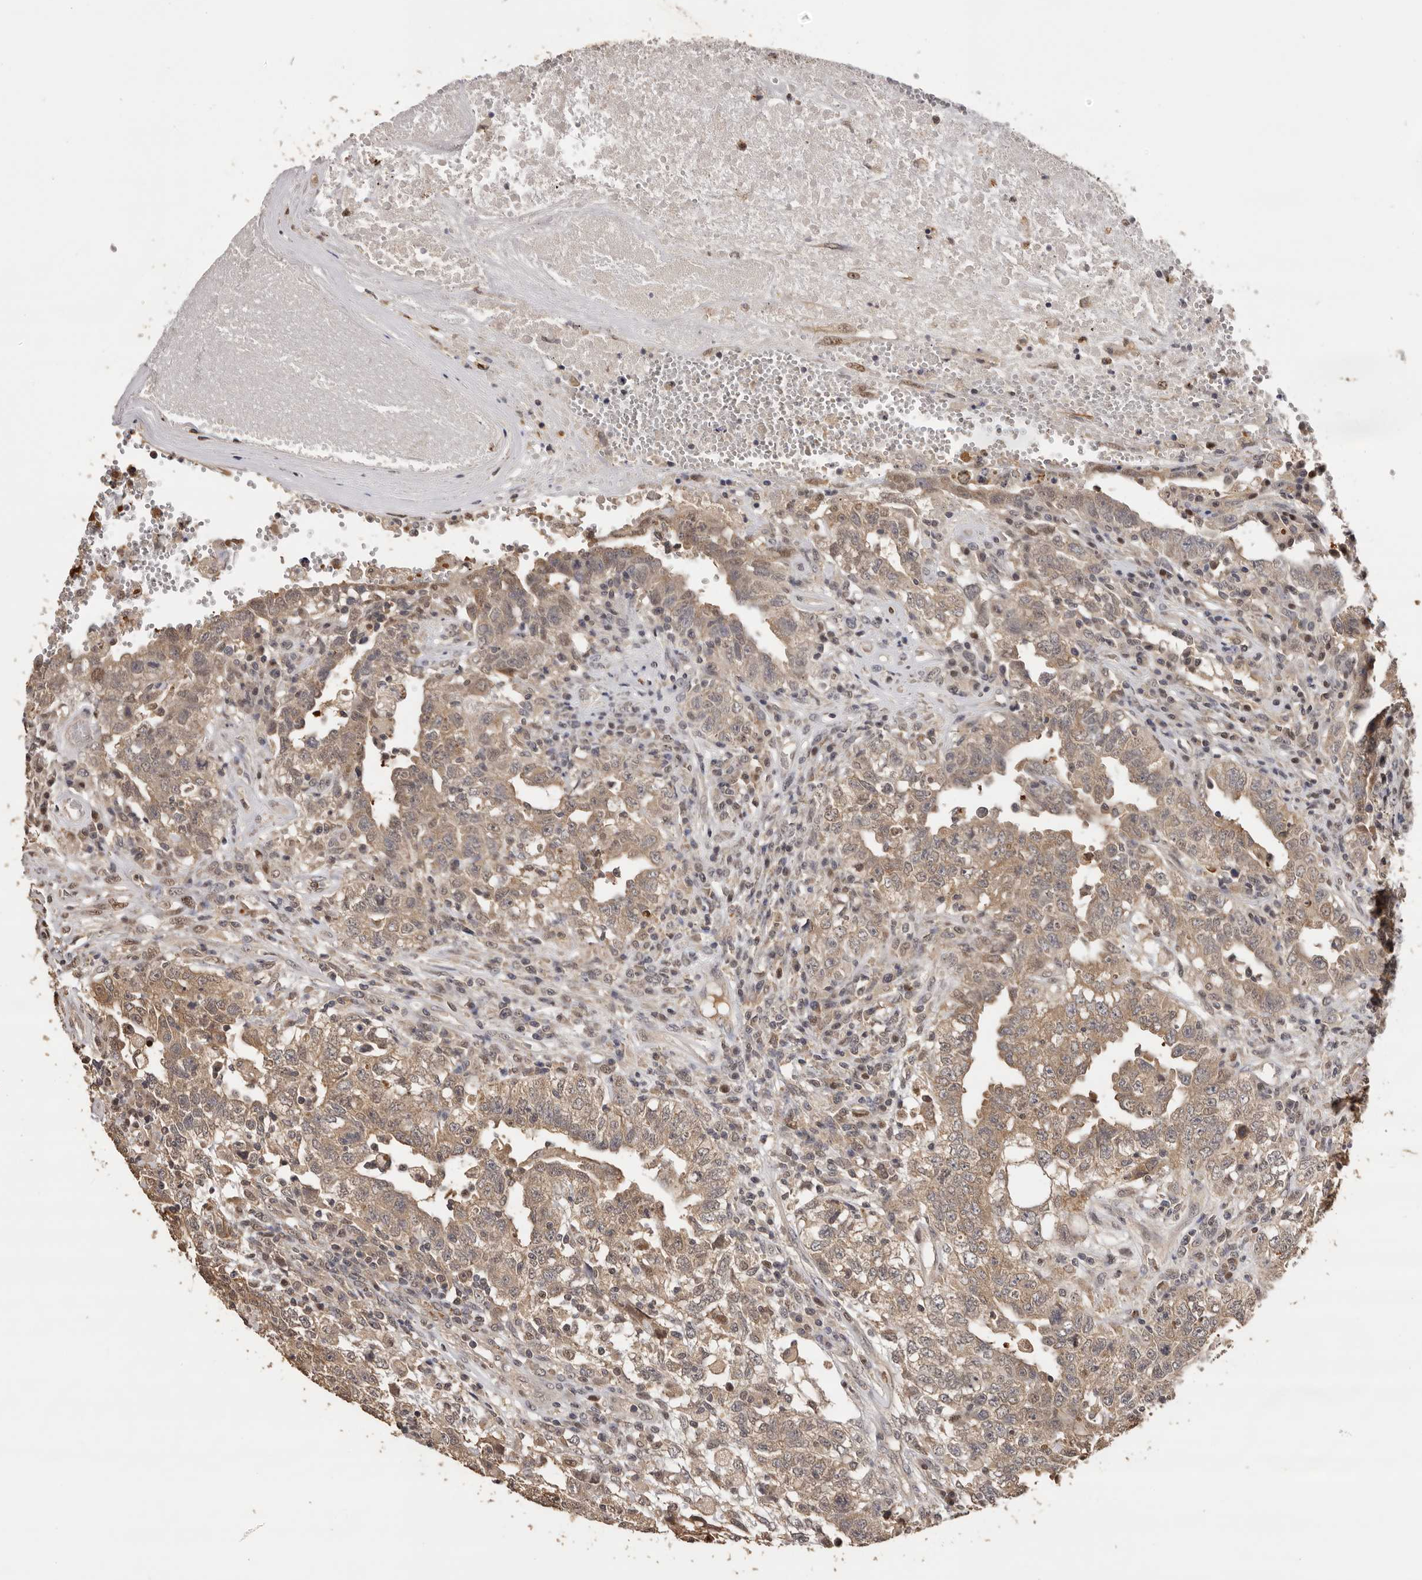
{"staining": {"intensity": "moderate", "quantity": ">75%", "location": "cytoplasmic/membranous"}, "tissue": "testis cancer", "cell_type": "Tumor cells", "image_type": "cancer", "snomed": [{"axis": "morphology", "description": "Carcinoma, Embryonal, NOS"}, {"axis": "topography", "description": "Testis"}], "caption": "IHC of human embryonal carcinoma (testis) reveals medium levels of moderate cytoplasmic/membranous staining in approximately >75% of tumor cells.", "gene": "KIF2B", "patient": {"sex": "male", "age": 26}}